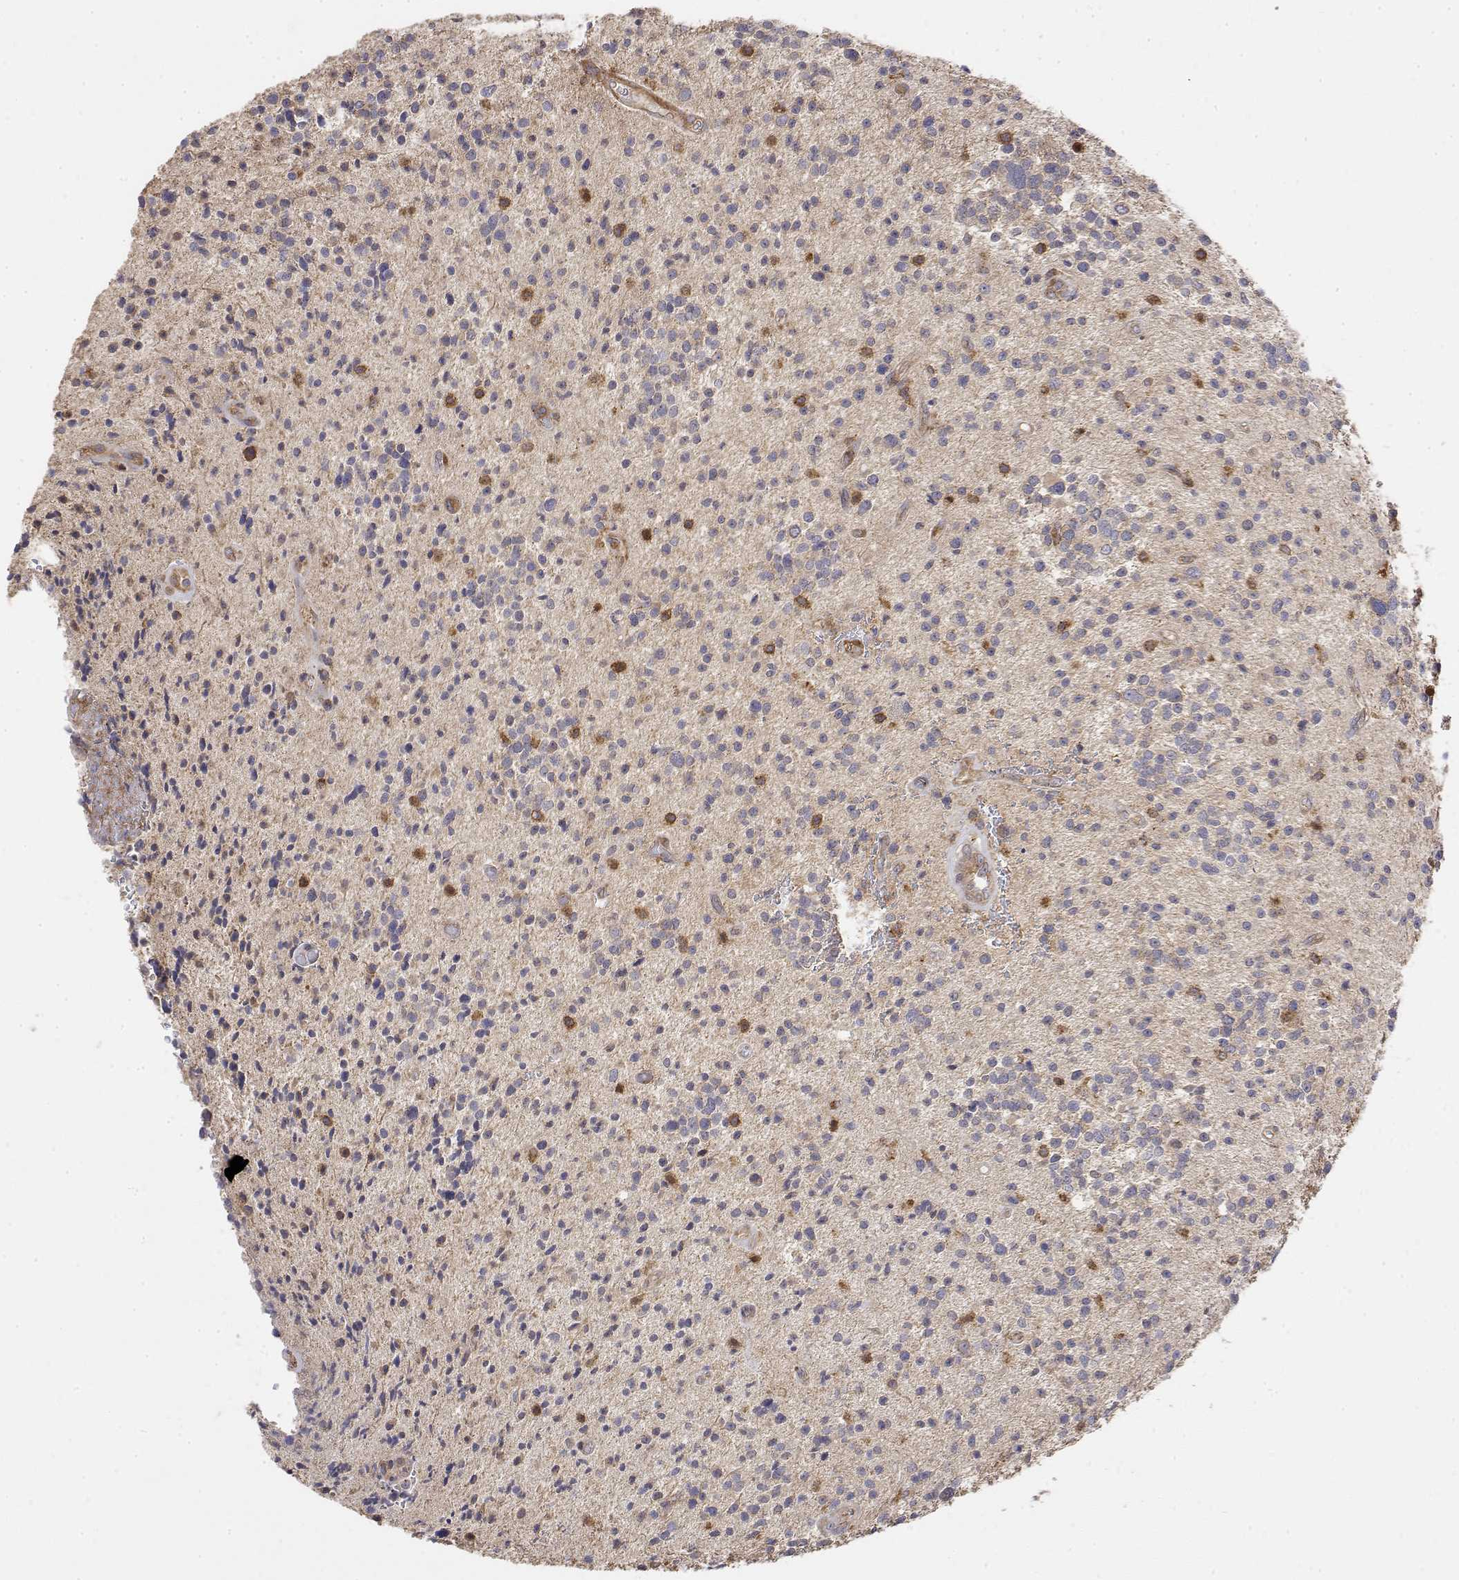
{"staining": {"intensity": "negative", "quantity": "none", "location": "none"}, "tissue": "glioma", "cell_type": "Tumor cells", "image_type": "cancer", "snomed": [{"axis": "morphology", "description": "Glioma, malignant, High grade"}, {"axis": "topography", "description": "Brain"}], "caption": "IHC histopathology image of neoplastic tissue: high-grade glioma (malignant) stained with DAB demonstrates no significant protein expression in tumor cells.", "gene": "PACSIN2", "patient": {"sex": "male", "age": 29}}